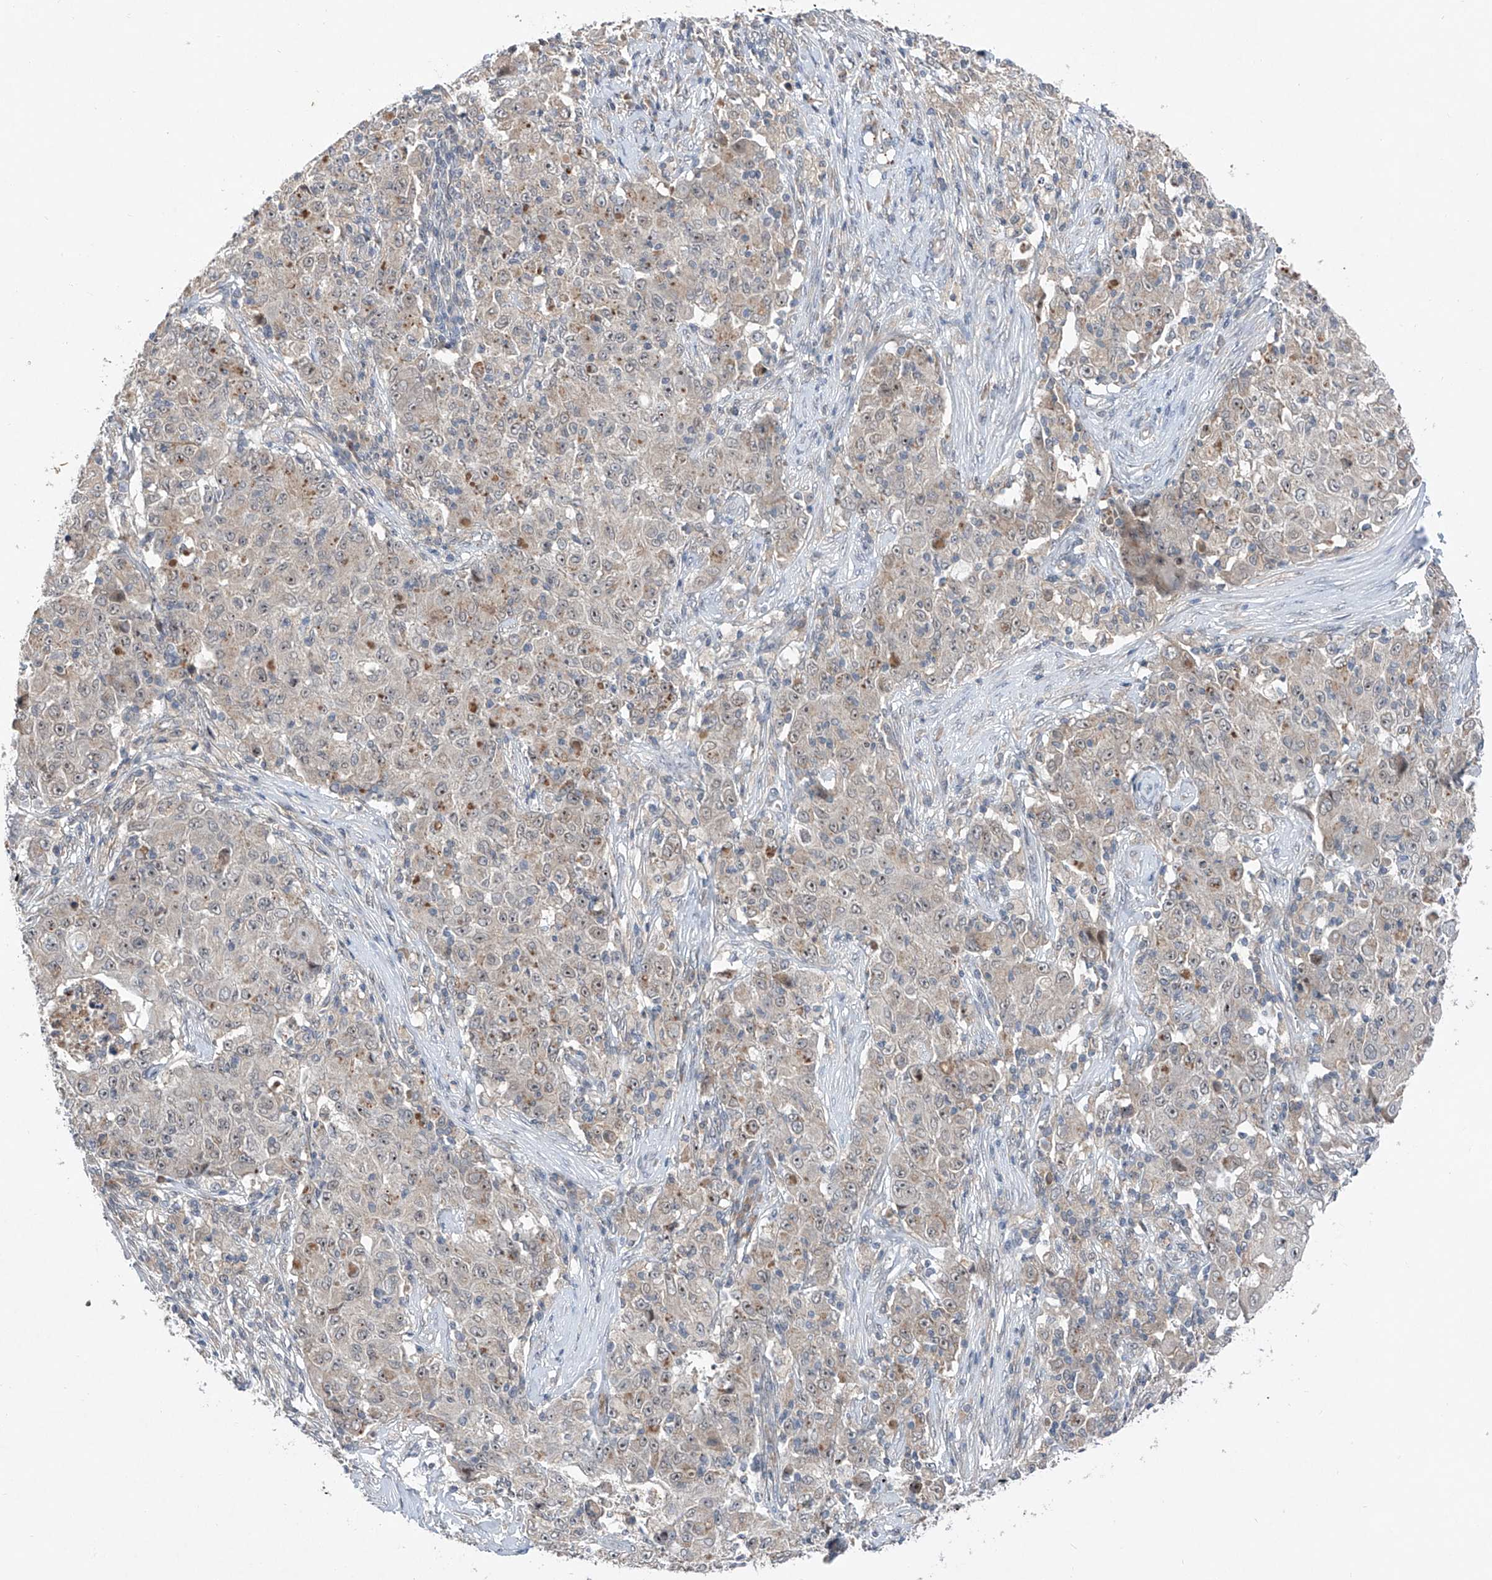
{"staining": {"intensity": "negative", "quantity": "none", "location": "none"}, "tissue": "ovarian cancer", "cell_type": "Tumor cells", "image_type": "cancer", "snomed": [{"axis": "morphology", "description": "Carcinoma, endometroid"}, {"axis": "topography", "description": "Ovary"}], "caption": "The IHC micrograph has no significant staining in tumor cells of ovarian cancer tissue. (DAB IHC, high magnification).", "gene": "FAM135A", "patient": {"sex": "female", "age": 42}}